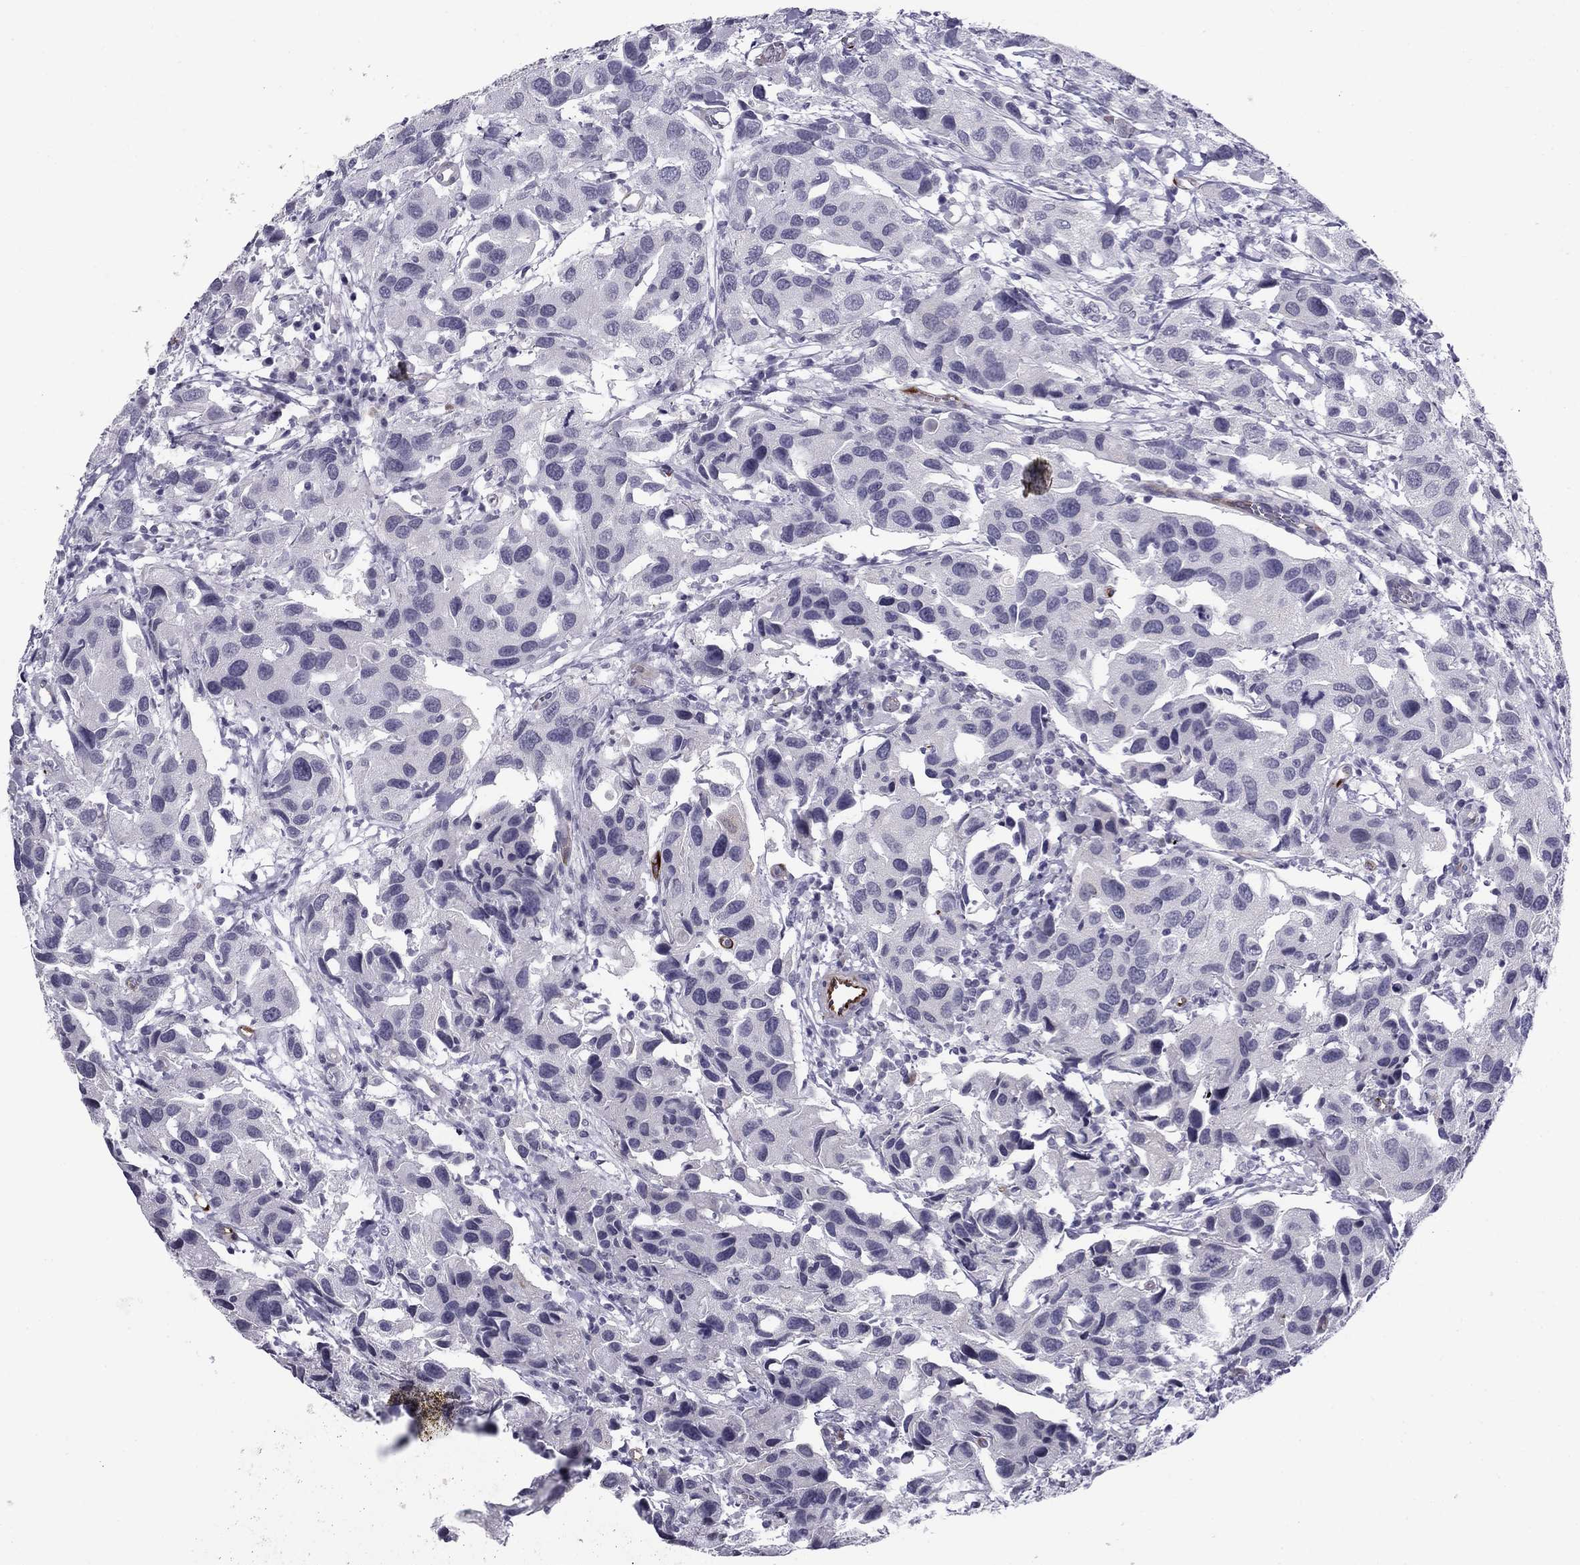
{"staining": {"intensity": "negative", "quantity": "none", "location": "none"}, "tissue": "urothelial cancer", "cell_type": "Tumor cells", "image_type": "cancer", "snomed": [{"axis": "morphology", "description": "Urothelial carcinoma, High grade"}, {"axis": "topography", "description": "Urinary bladder"}], "caption": "Micrograph shows no significant protein staining in tumor cells of urothelial cancer. (DAB (3,3'-diaminobenzidine) immunohistochemistry (IHC) with hematoxylin counter stain).", "gene": "ANKS4B", "patient": {"sex": "male", "age": 79}}